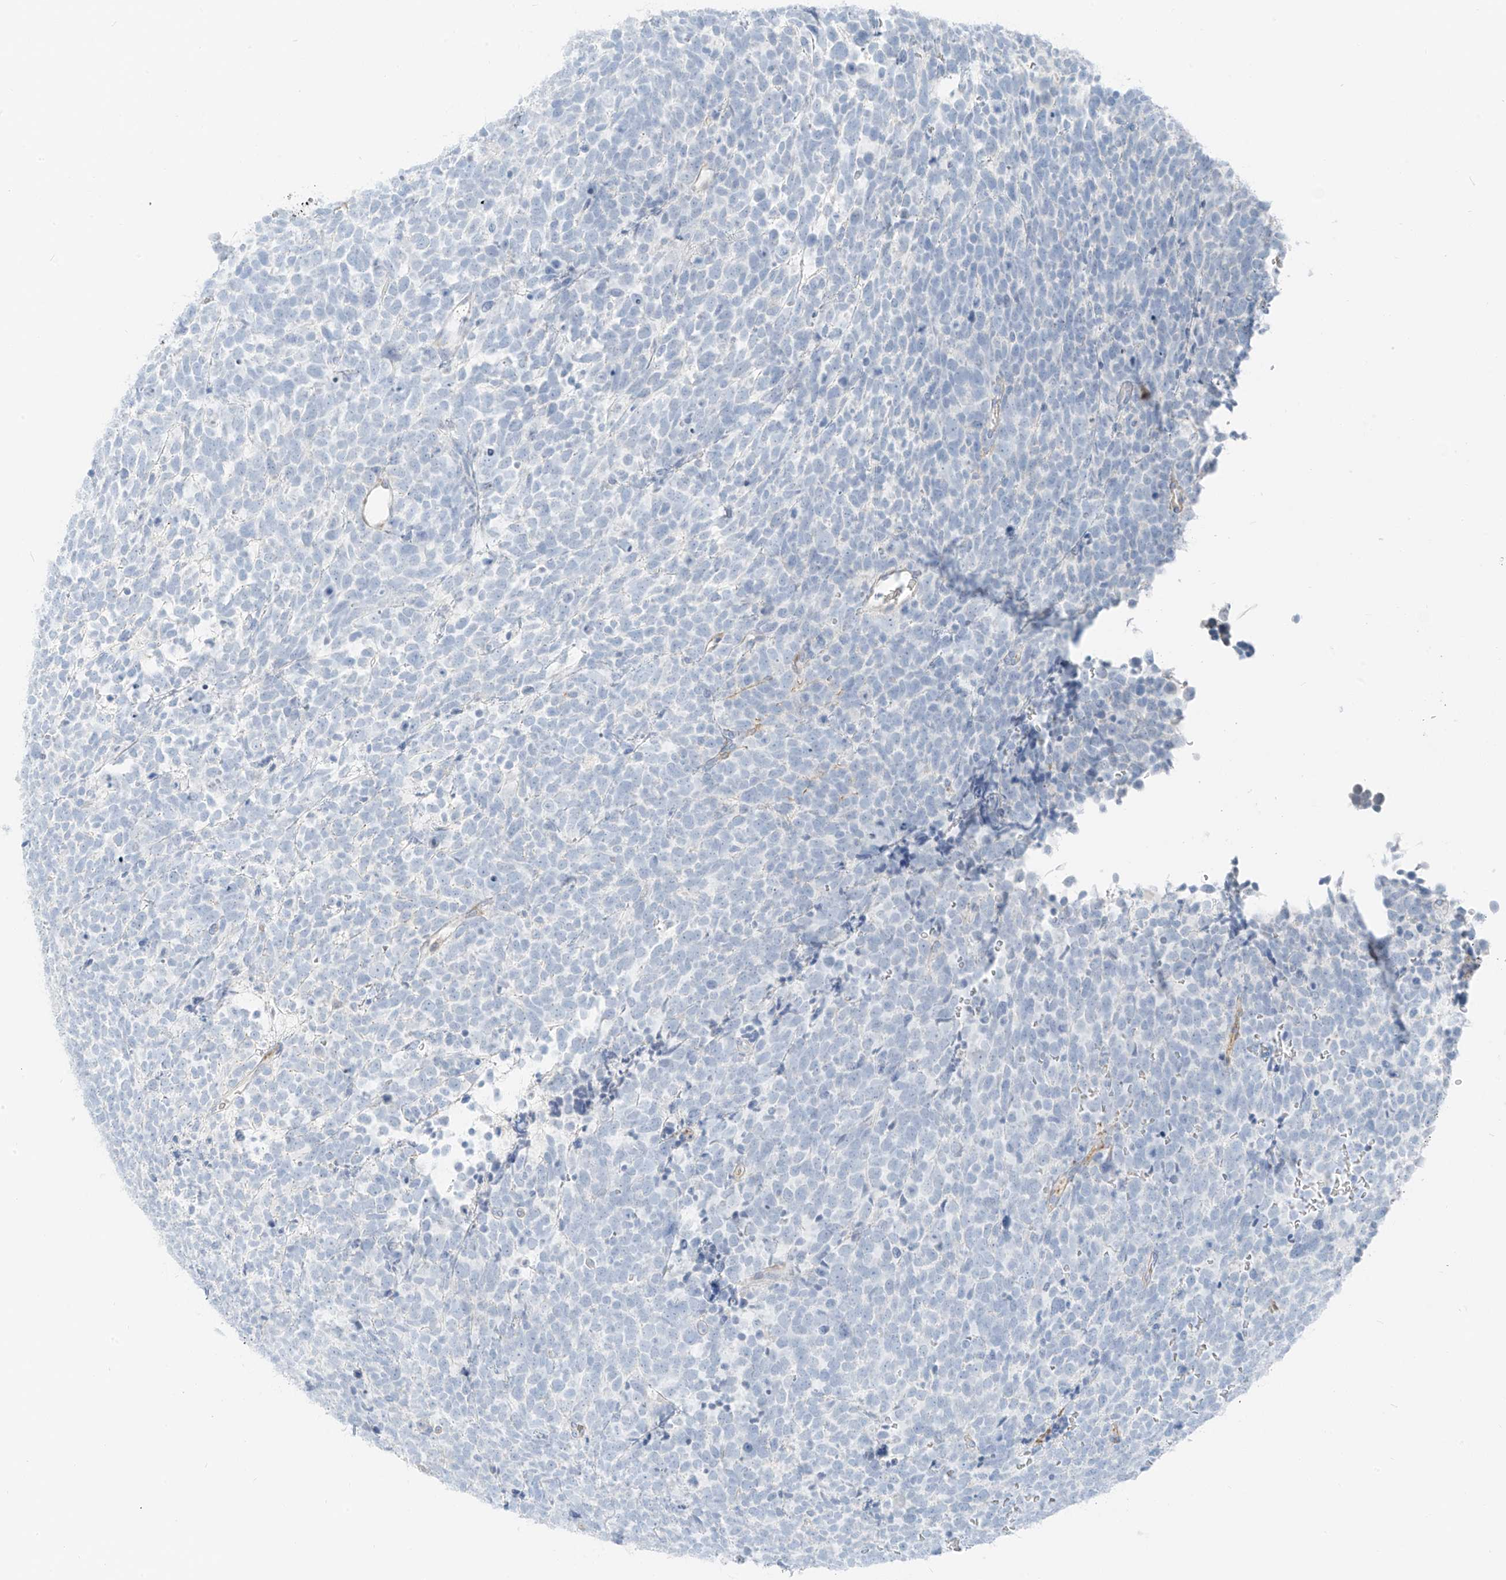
{"staining": {"intensity": "negative", "quantity": "none", "location": "none"}, "tissue": "urothelial cancer", "cell_type": "Tumor cells", "image_type": "cancer", "snomed": [{"axis": "morphology", "description": "Urothelial carcinoma, High grade"}, {"axis": "topography", "description": "Urinary bladder"}], "caption": "An immunohistochemistry histopathology image of urothelial cancer is shown. There is no staining in tumor cells of urothelial cancer.", "gene": "SMCP", "patient": {"sex": "female", "age": 82}}